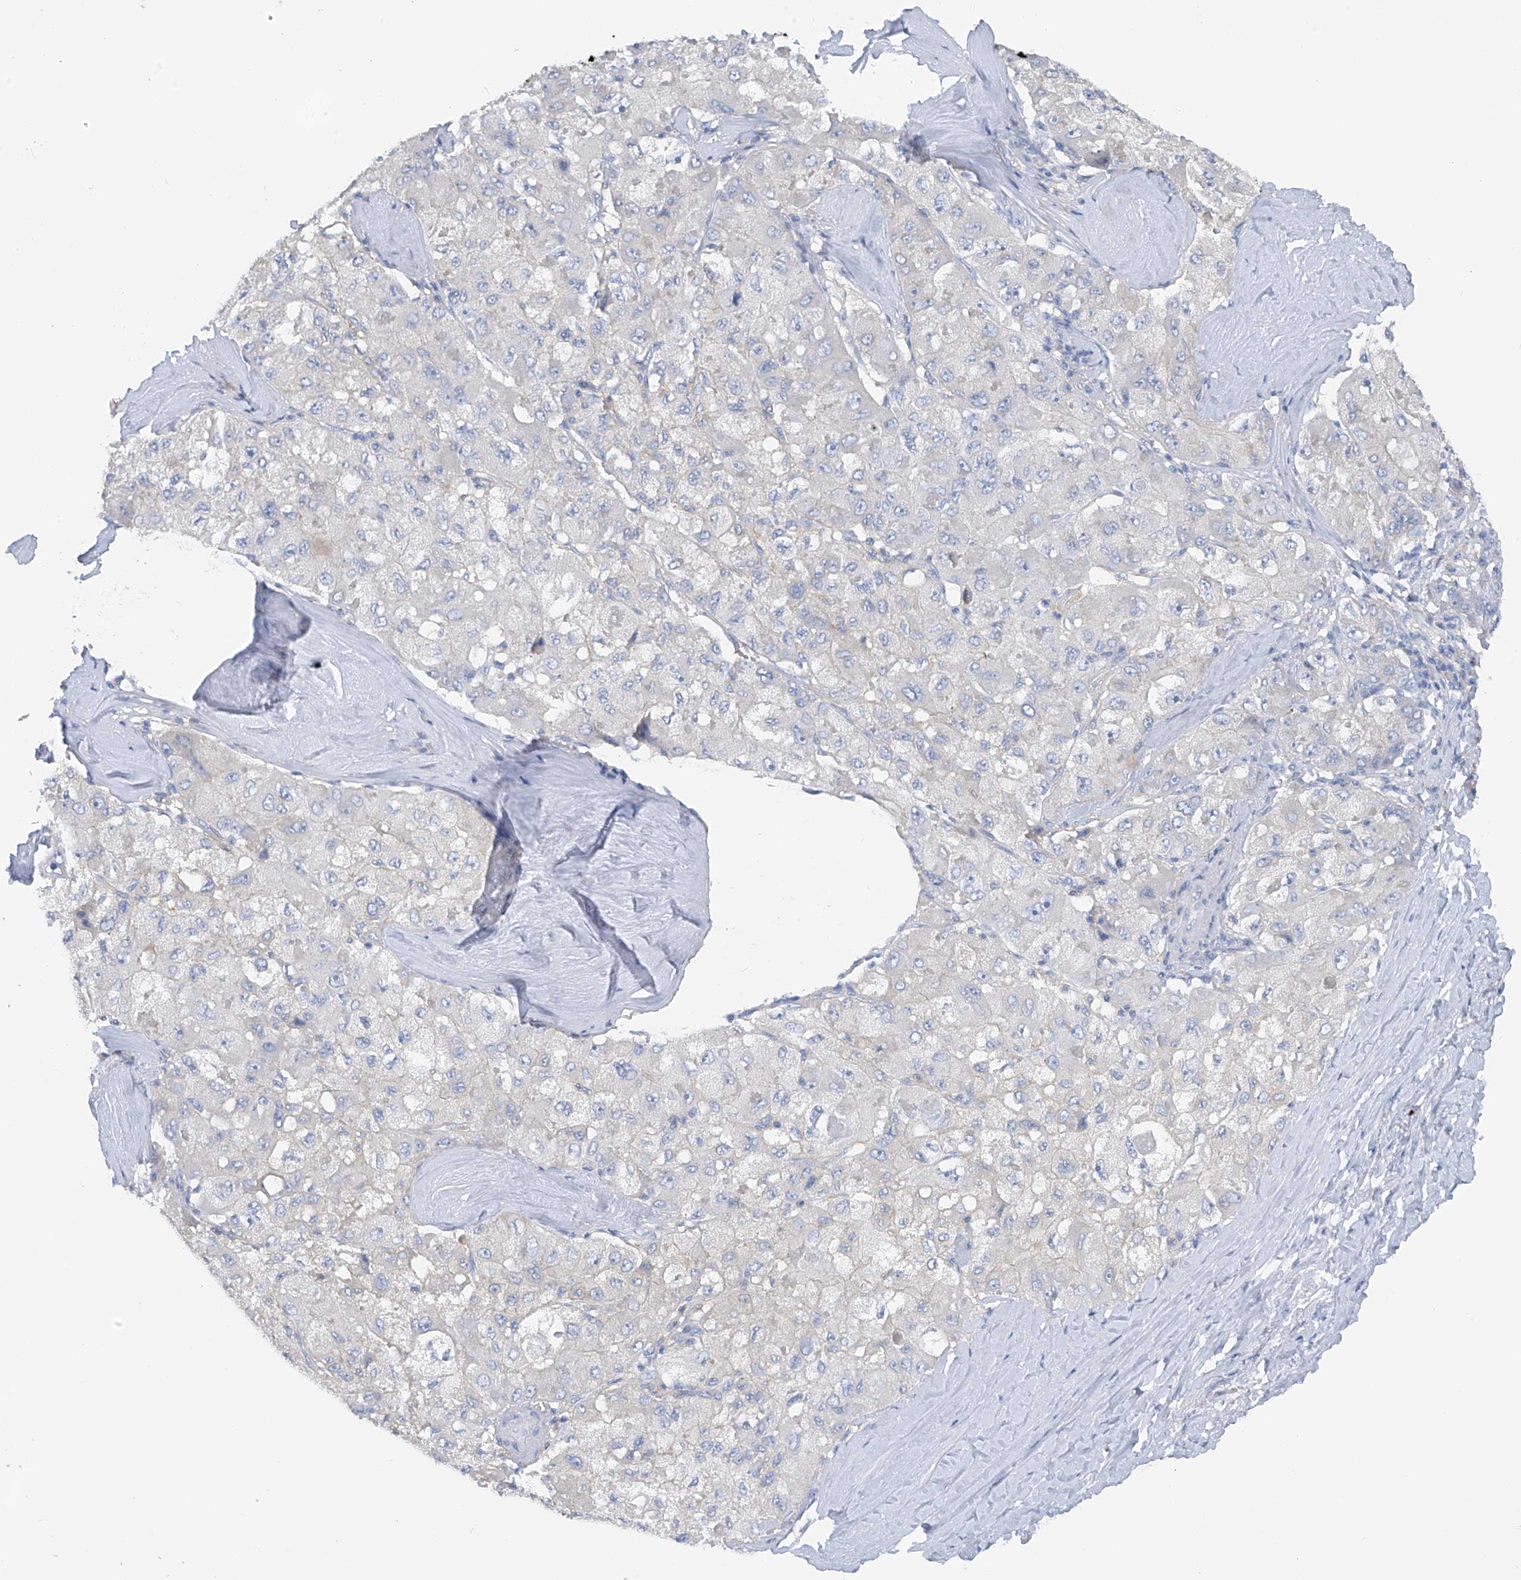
{"staining": {"intensity": "negative", "quantity": "none", "location": "none"}, "tissue": "liver cancer", "cell_type": "Tumor cells", "image_type": "cancer", "snomed": [{"axis": "morphology", "description": "Carcinoma, Hepatocellular, NOS"}, {"axis": "topography", "description": "Liver"}], "caption": "Immunohistochemistry image of human hepatocellular carcinoma (liver) stained for a protein (brown), which shows no staining in tumor cells.", "gene": "POMGNT2", "patient": {"sex": "male", "age": 80}}